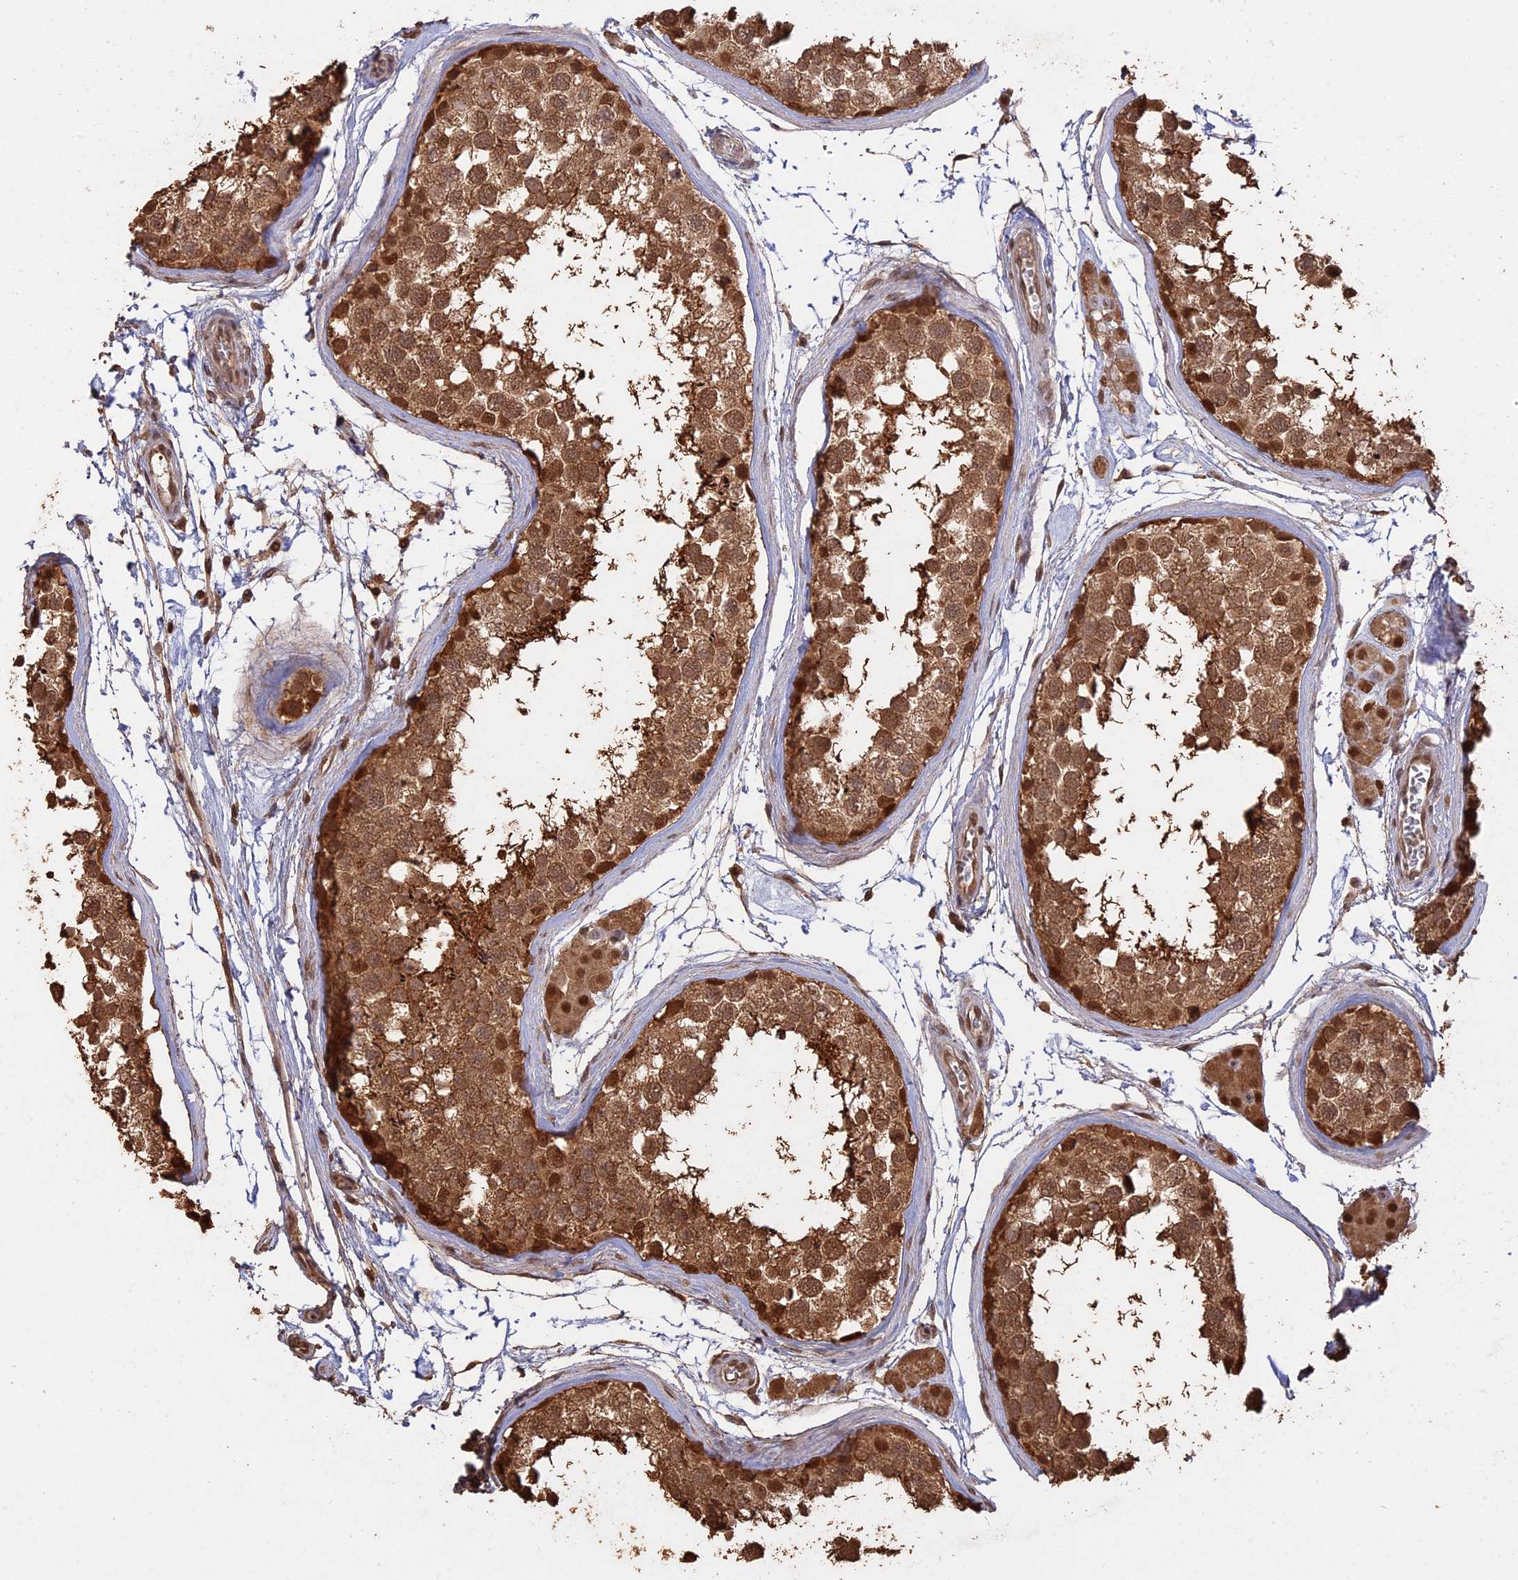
{"staining": {"intensity": "strong", "quantity": ">75%", "location": "cytoplasmic/membranous,nuclear"}, "tissue": "testis", "cell_type": "Cells in seminiferous ducts", "image_type": "normal", "snomed": [{"axis": "morphology", "description": "Normal tissue, NOS"}, {"axis": "topography", "description": "Testis"}], "caption": "Benign testis was stained to show a protein in brown. There is high levels of strong cytoplasmic/membranous,nuclear expression in about >75% of cells in seminiferous ducts.", "gene": "PSMC6", "patient": {"sex": "male", "age": 56}}